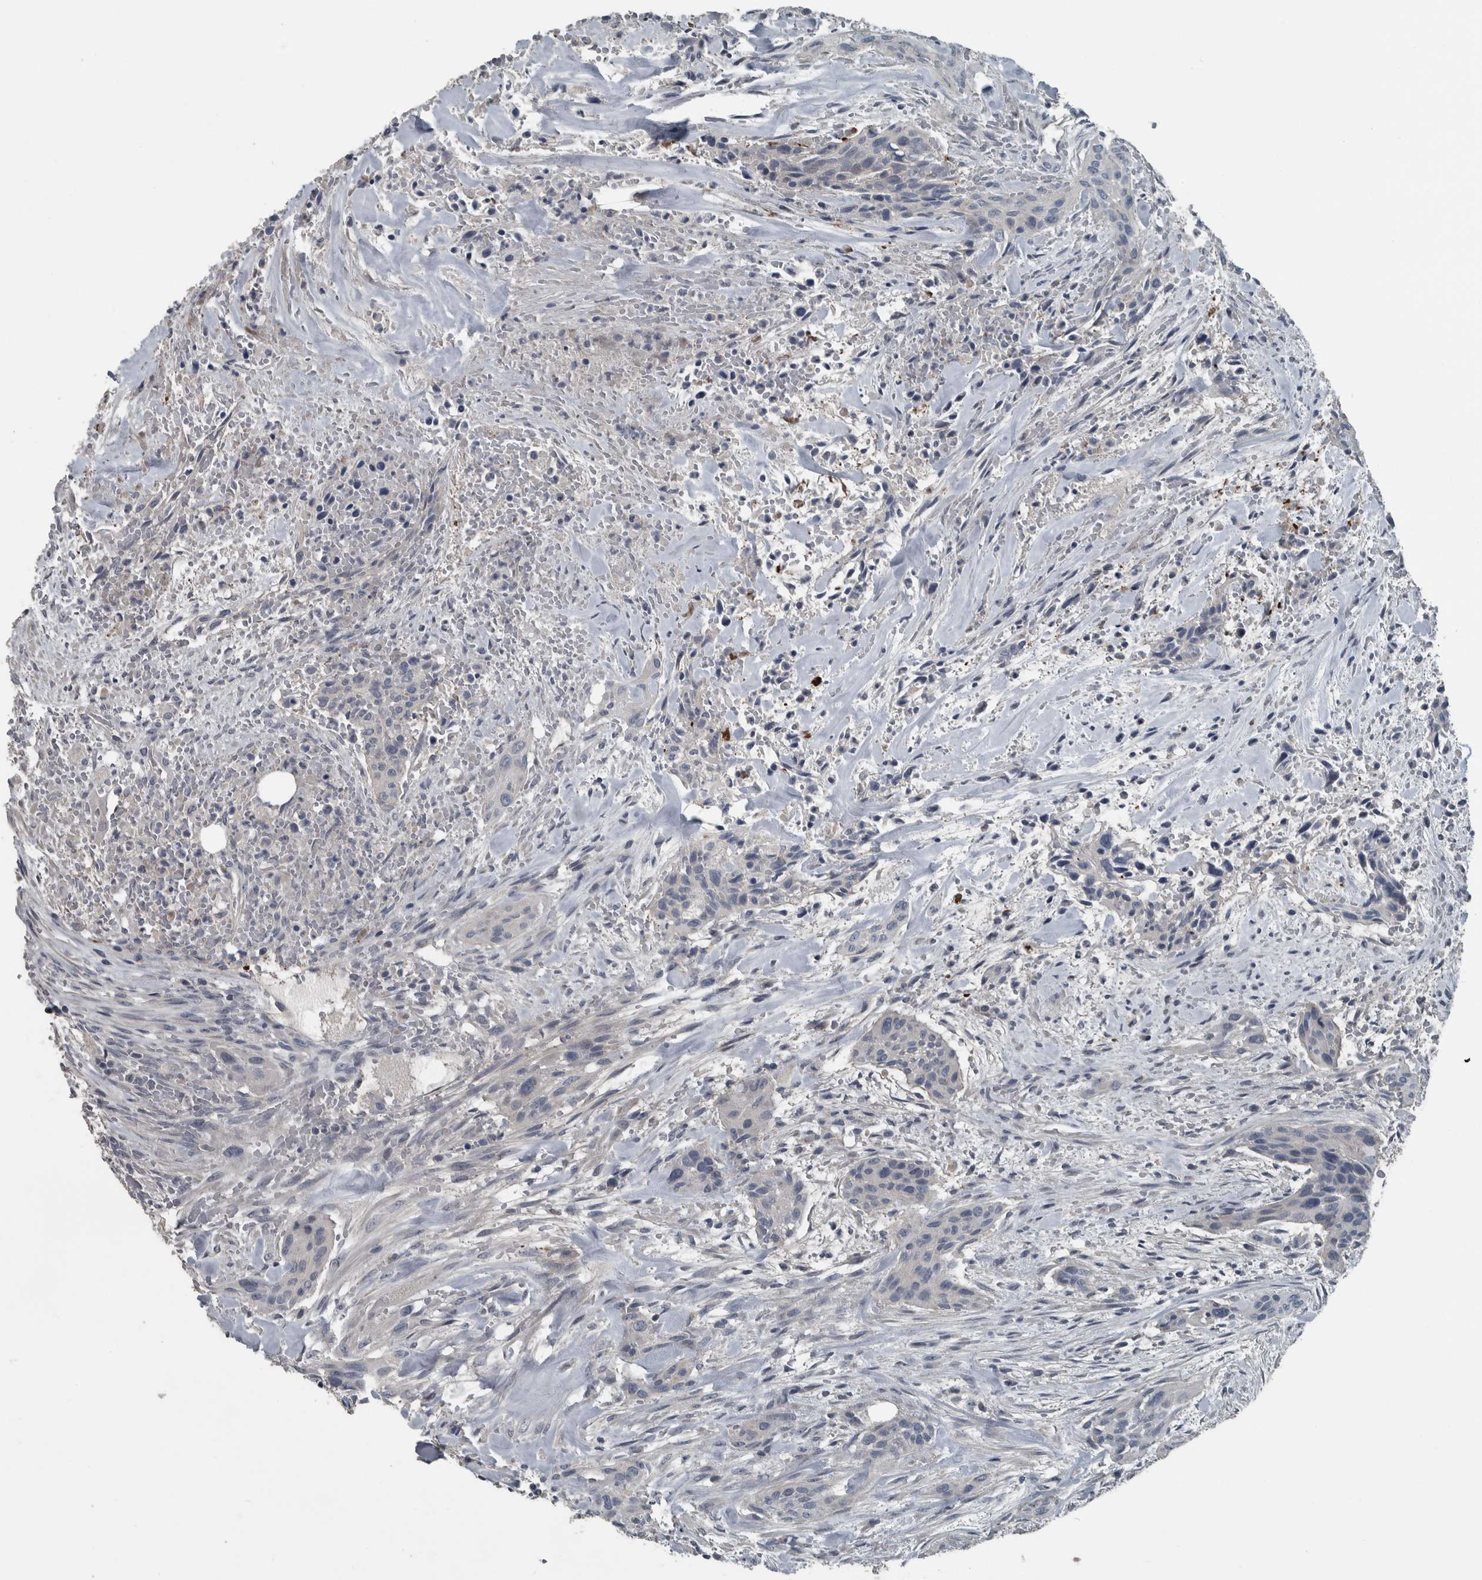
{"staining": {"intensity": "negative", "quantity": "none", "location": "none"}, "tissue": "urothelial cancer", "cell_type": "Tumor cells", "image_type": "cancer", "snomed": [{"axis": "morphology", "description": "Urothelial carcinoma, High grade"}, {"axis": "topography", "description": "Urinary bladder"}], "caption": "Immunohistochemistry (IHC) photomicrograph of neoplastic tissue: urothelial cancer stained with DAB (3,3'-diaminobenzidine) exhibits no significant protein staining in tumor cells.", "gene": "KRT20", "patient": {"sex": "male", "age": 35}}